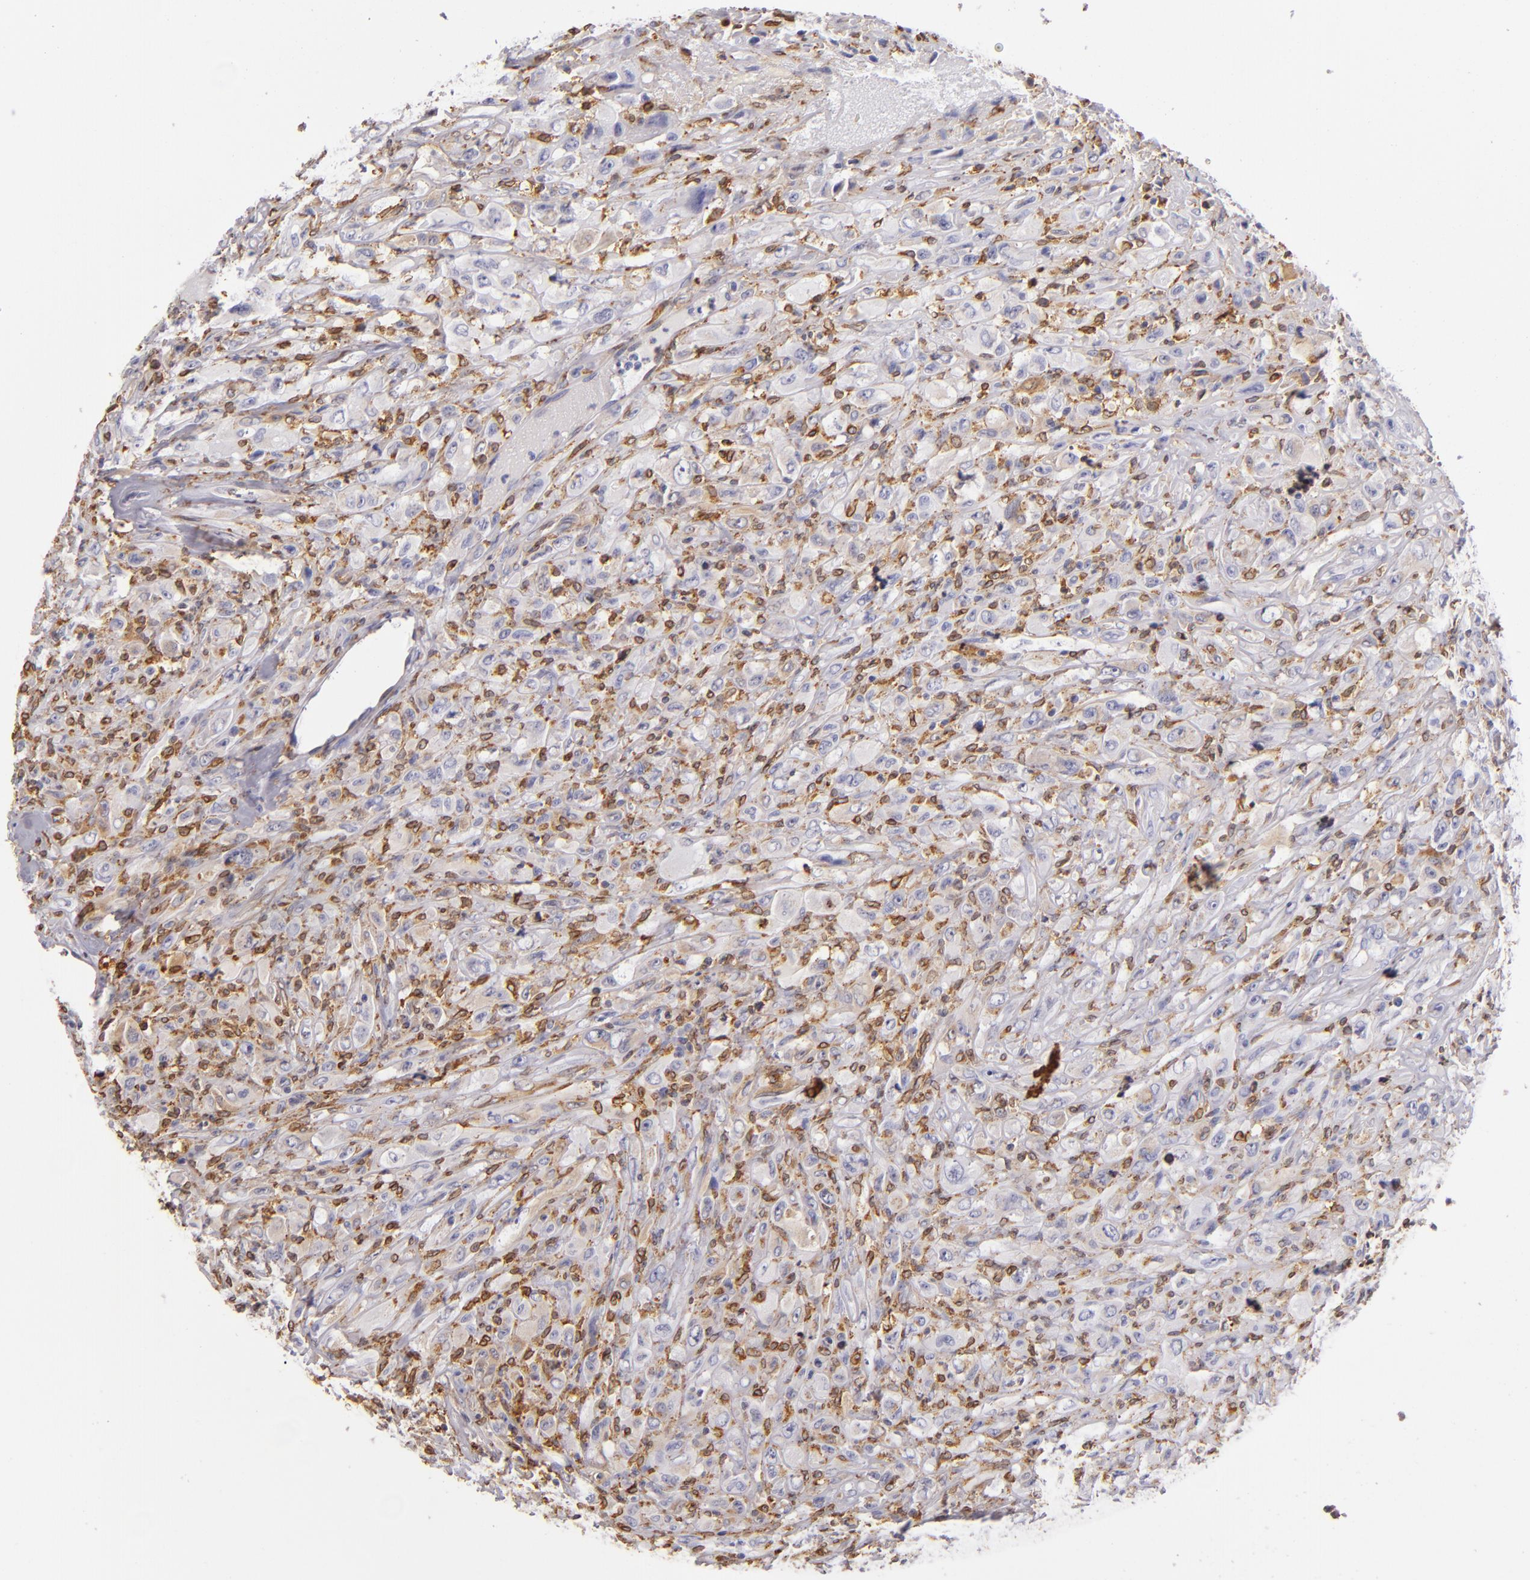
{"staining": {"intensity": "moderate", "quantity": "<25%", "location": "cytoplasmic/membranous"}, "tissue": "glioma", "cell_type": "Tumor cells", "image_type": "cancer", "snomed": [{"axis": "morphology", "description": "Glioma, malignant, High grade"}, {"axis": "topography", "description": "Brain"}], "caption": "Brown immunohistochemical staining in glioma displays moderate cytoplasmic/membranous positivity in approximately <25% of tumor cells. The staining was performed using DAB (3,3'-diaminobenzidine), with brown indicating positive protein expression. Nuclei are stained blue with hematoxylin.", "gene": "CD74", "patient": {"sex": "male", "age": 48}}